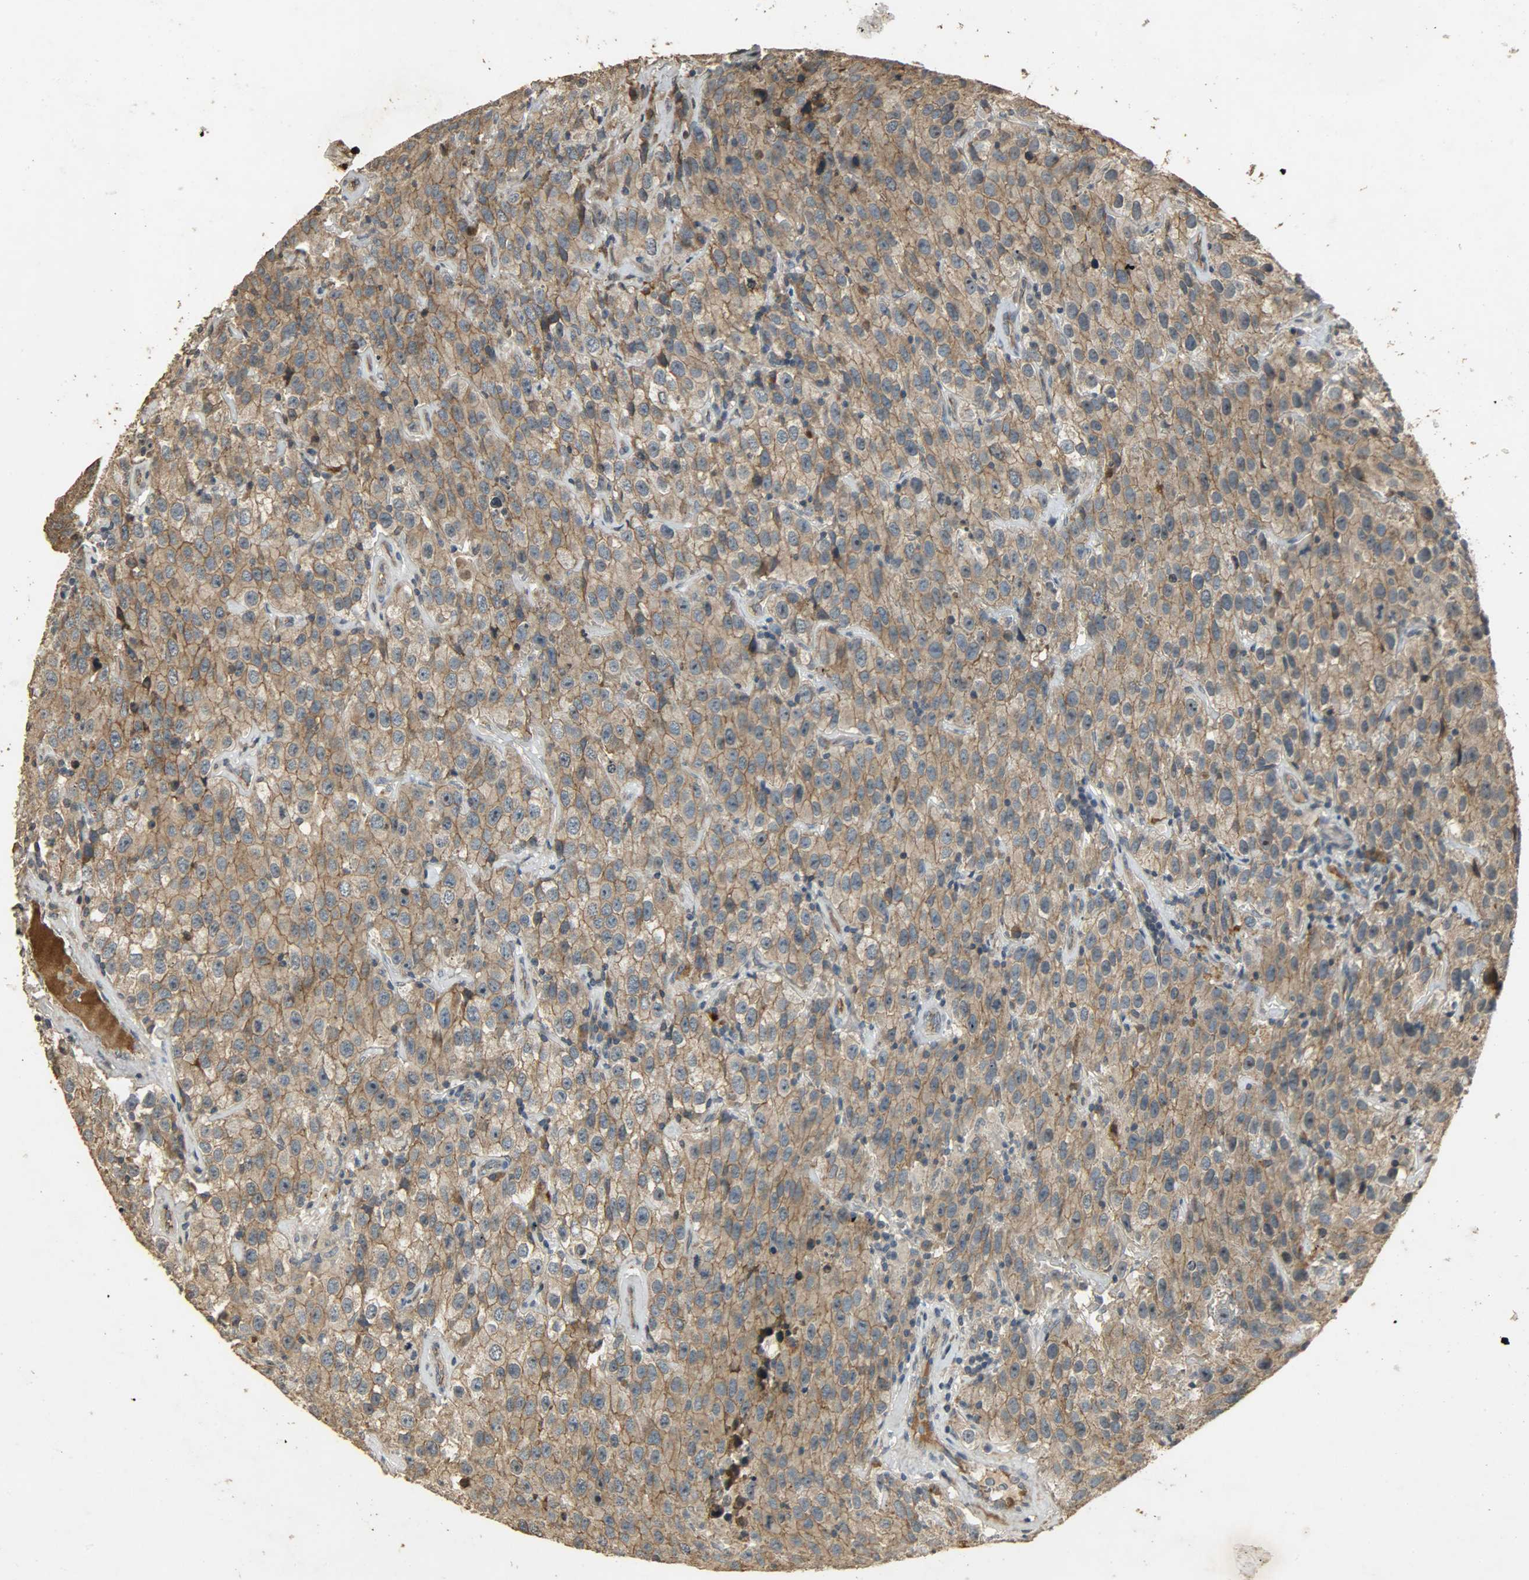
{"staining": {"intensity": "moderate", "quantity": ">75%", "location": "cytoplasmic/membranous"}, "tissue": "testis cancer", "cell_type": "Tumor cells", "image_type": "cancer", "snomed": [{"axis": "morphology", "description": "Seminoma, NOS"}, {"axis": "topography", "description": "Testis"}], "caption": "Tumor cells show medium levels of moderate cytoplasmic/membranous positivity in about >75% of cells in seminoma (testis).", "gene": "ATP2B1", "patient": {"sex": "male", "age": 52}}